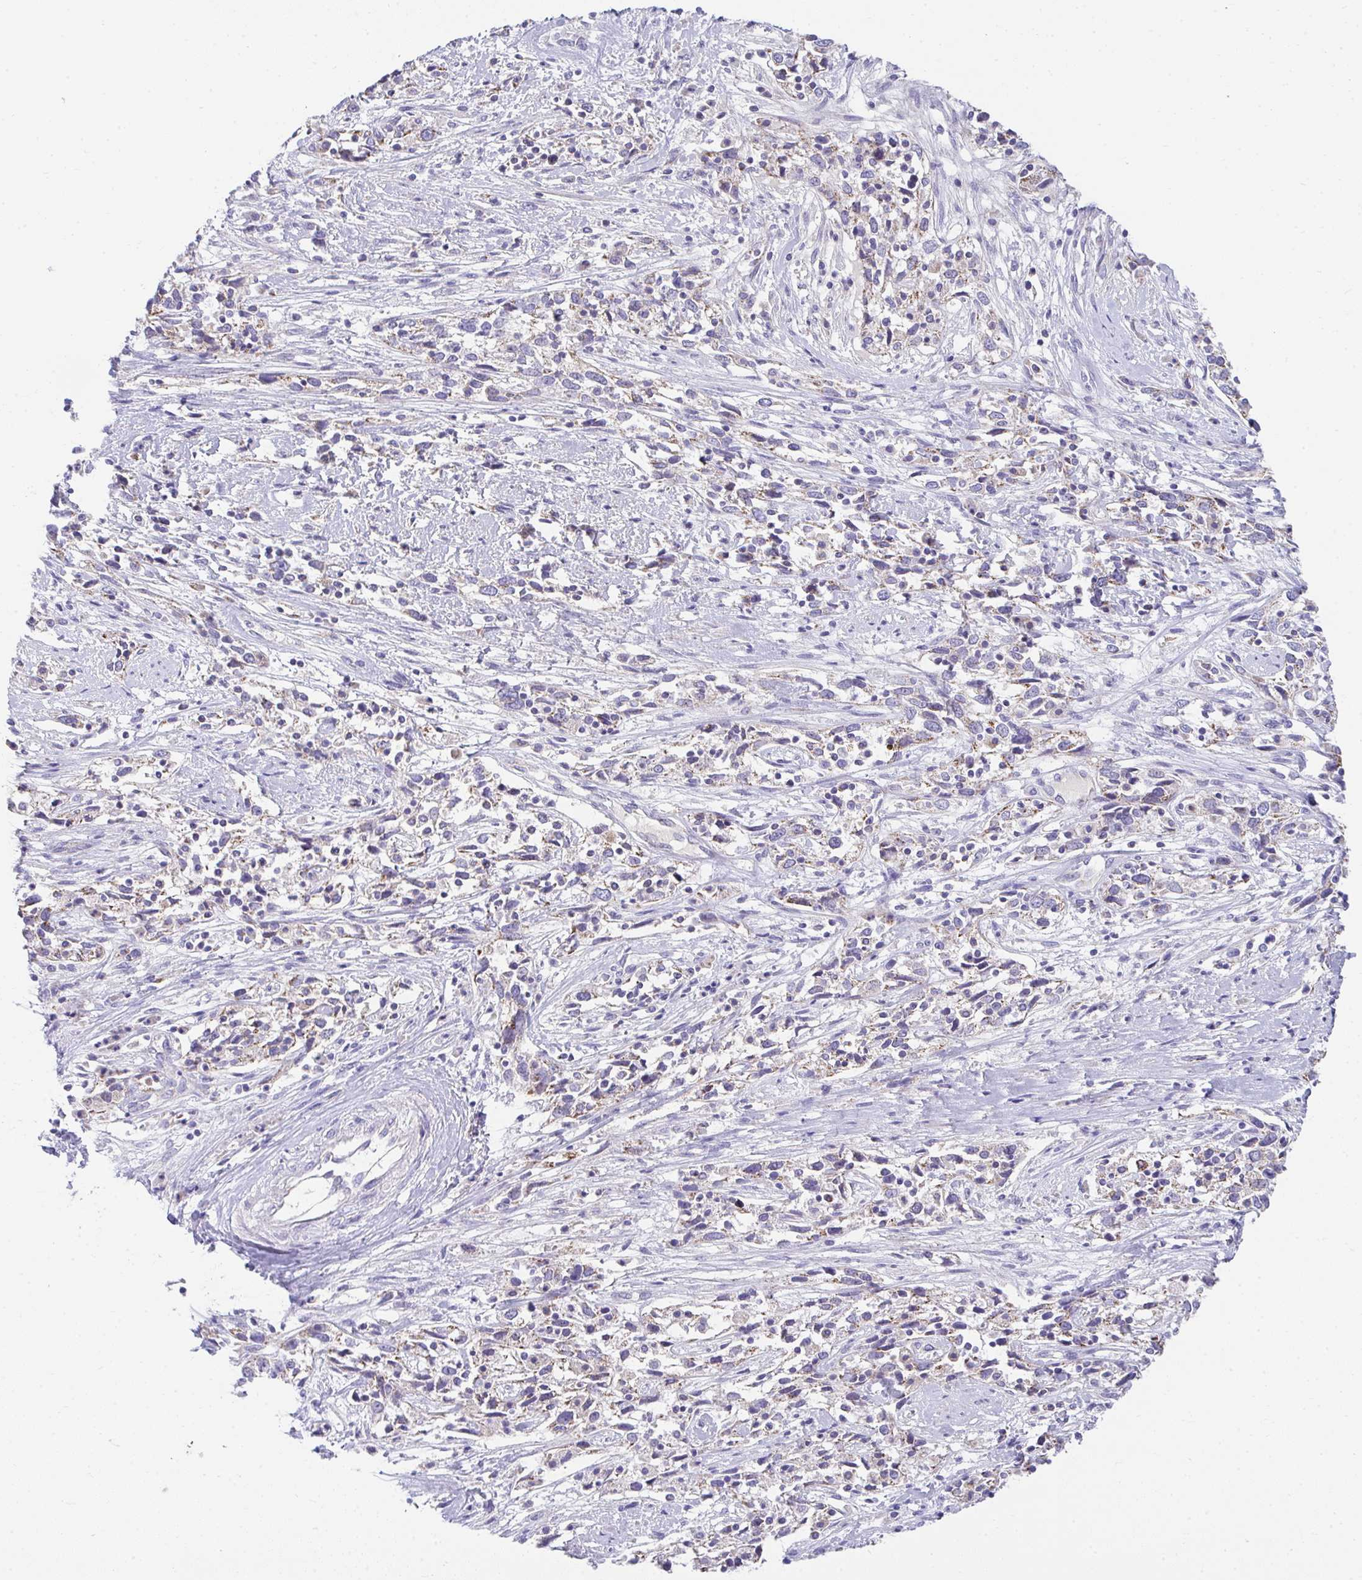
{"staining": {"intensity": "weak", "quantity": "25%-75%", "location": "cytoplasmic/membranous"}, "tissue": "cervical cancer", "cell_type": "Tumor cells", "image_type": "cancer", "snomed": [{"axis": "morphology", "description": "Adenocarcinoma, NOS"}, {"axis": "topography", "description": "Cervix"}], "caption": "IHC image of cervical adenocarcinoma stained for a protein (brown), which shows low levels of weak cytoplasmic/membranous positivity in approximately 25%-75% of tumor cells.", "gene": "PRRG3", "patient": {"sex": "female", "age": 40}}